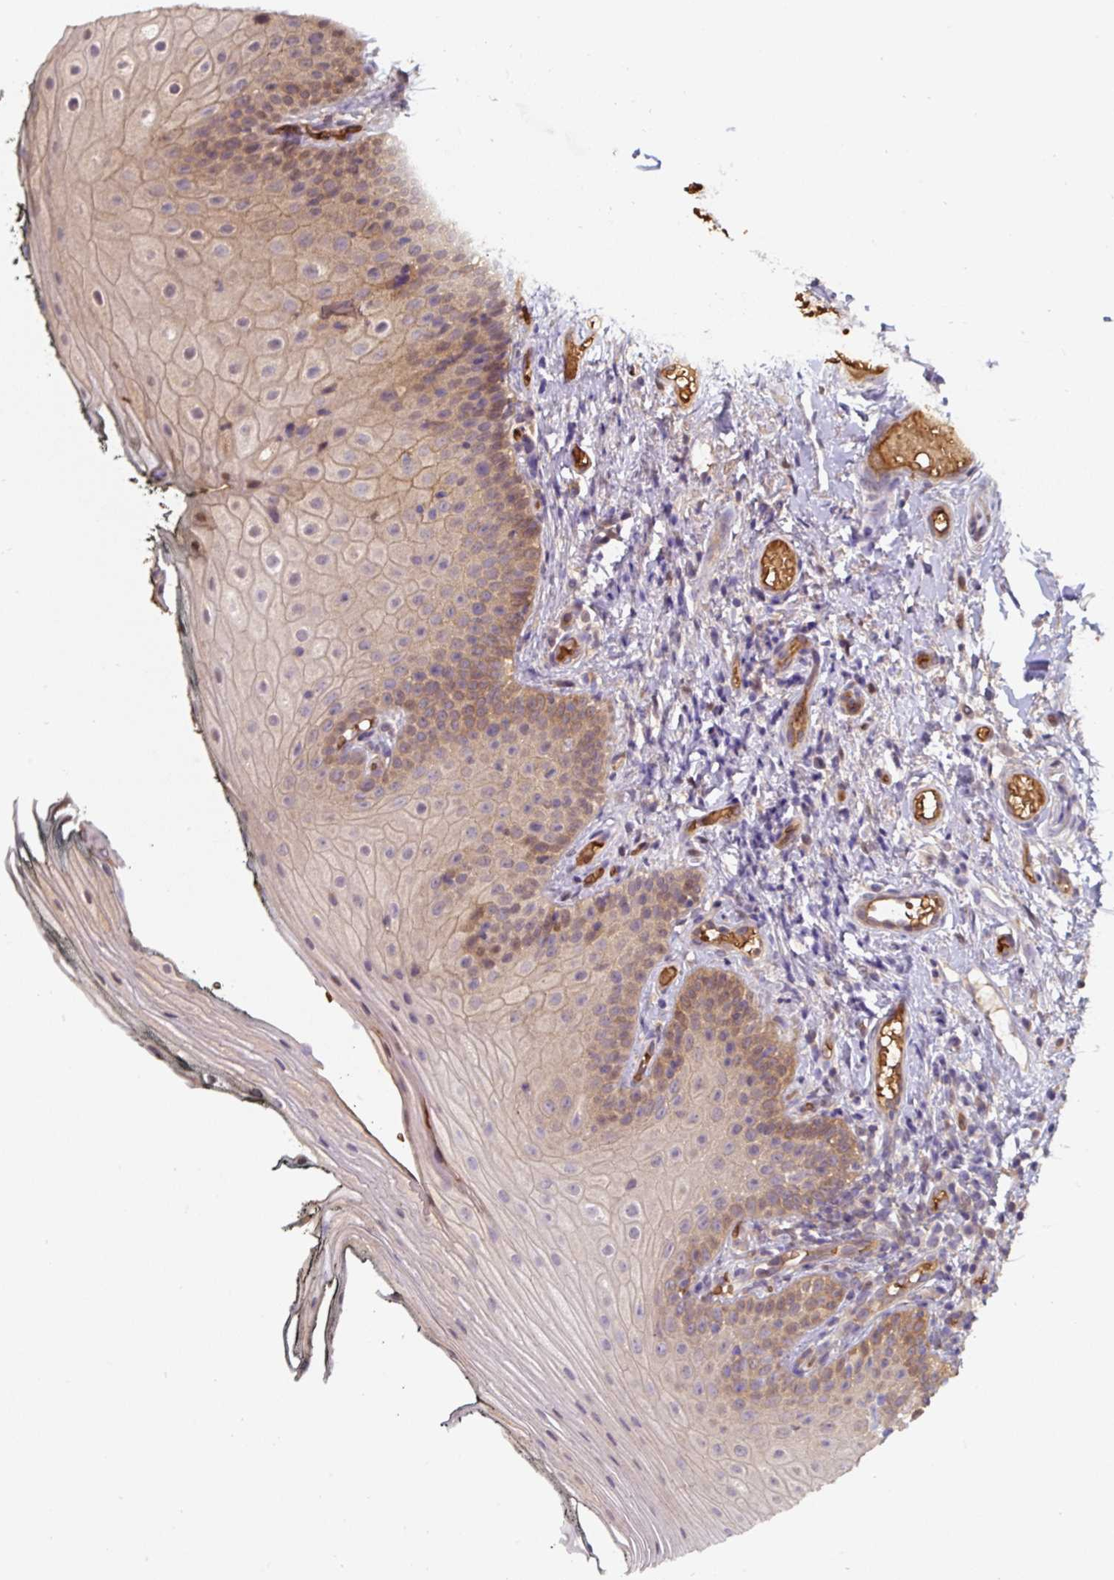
{"staining": {"intensity": "moderate", "quantity": "<25%", "location": "cytoplasmic/membranous"}, "tissue": "oral mucosa", "cell_type": "Squamous epithelial cells", "image_type": "normal", "snomed": [{"axis": "morphology", "description": "Normal tissue, NOS"}, {"axis": "topography", "description": "Oral tissue"}], "caption": "DAB immunohistochemical staining of benign oral mucosa shows moderate cytoplasmic/membranous protein positivity in about <25% of squamous epithelial cells. The staining is performed using DAB brown chromogen to label protein expression. The nuclei are counter-stained blue using hematoxylin.", "gene": "ST13", "patient": {"sex": "male", "age": 75}}